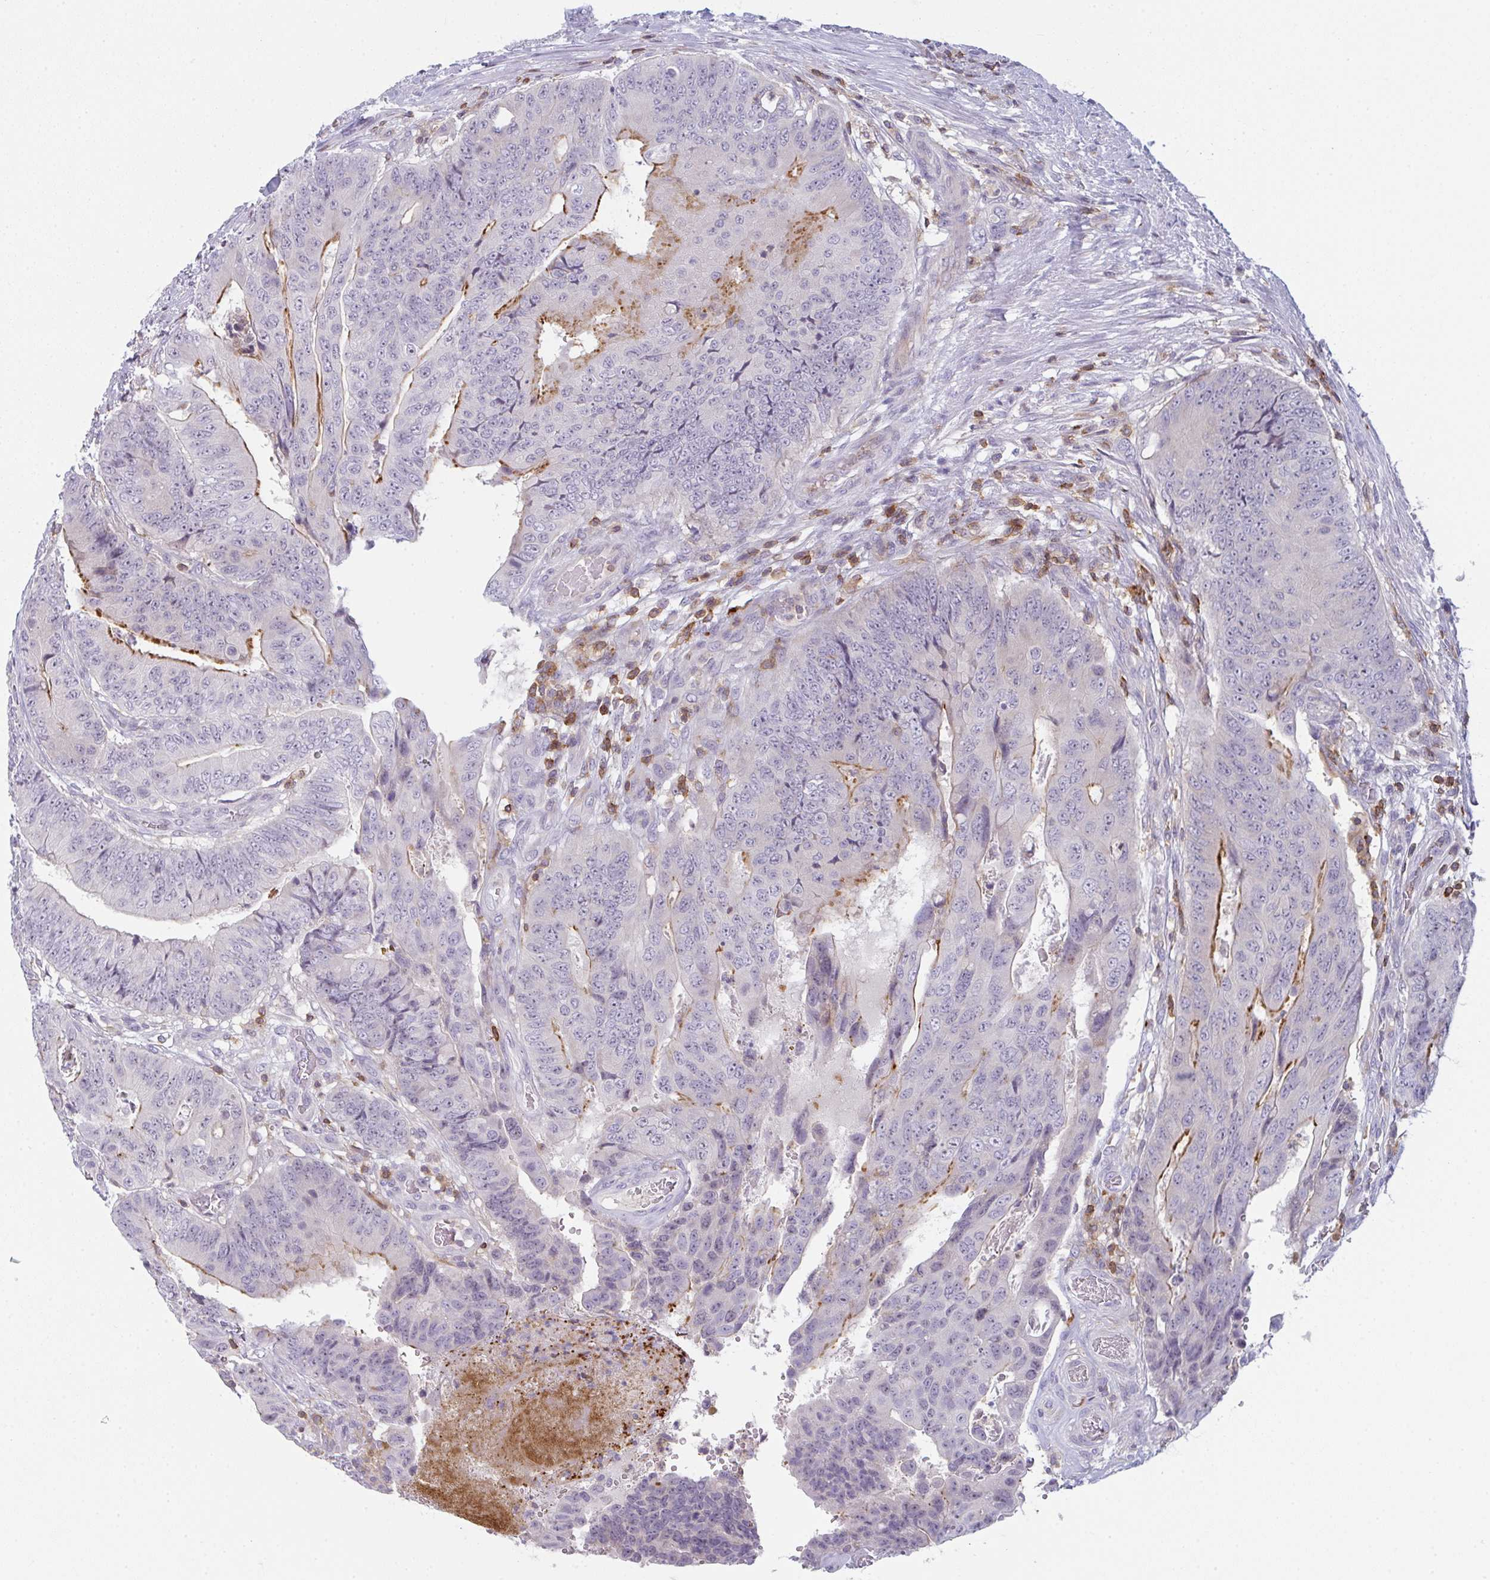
{"staining": {"intensity": "moderate", "quantity": "<25%", "location": "cytoplasmic/membranous"}, "tissue": "colorectal cancer", "cell_type": "Tumor cells", "image_type": "cancer", "snomed": [{"axis": "morphology", "description": "Adenocarcinoma, NOS"}, {"axis": "topography", "description": "Colon"}], "caption": "Protein expression analysis of adenocarcinoma (colorectal) demonstrates moderate cytoplasmic/membranous expression in approximately <25% of tumor cells.", "gene": "CD80", "patient": {"sex": "female", "age": 48}}